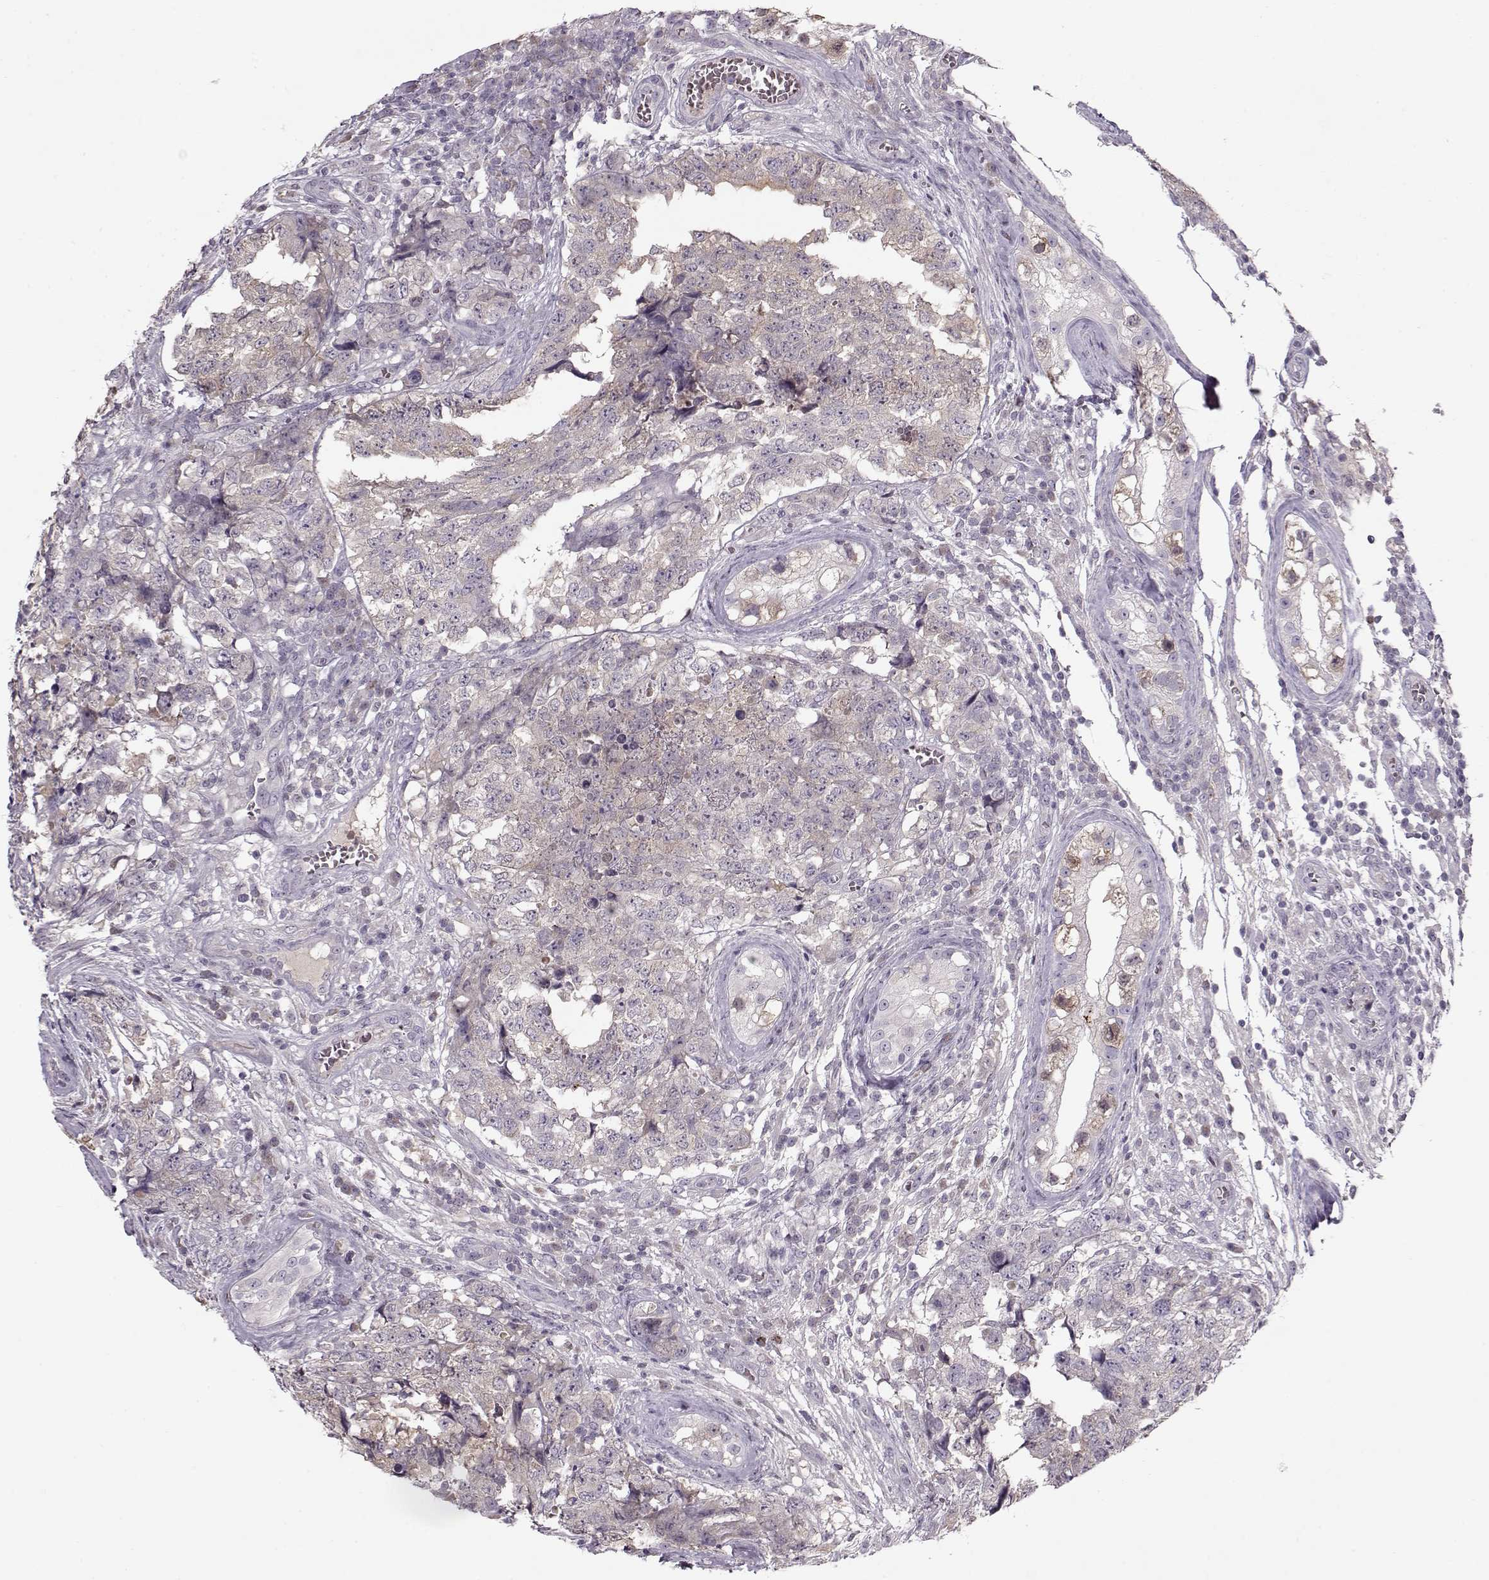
{"staining": {"intensity": "weak", "quantity": ">75%", "location": "cytoplasmic/membranous"}, "tissue": "testis cancer", "cell_type": "Tumor cells", "image_type": "cancer", "snomed": [{"axis": "morphology", "description": "Carcinoma, Embryonal, NOS"}, {"axis": "topography", "description": "Testis"}], "caption": "Protein staining shows weak cytoplasmic/membranous expression in about >75% of tumor cells in testis embryonal carcinoma.", "gene": "ACOT11", "patient": {"sex": "male", "age": 23}}